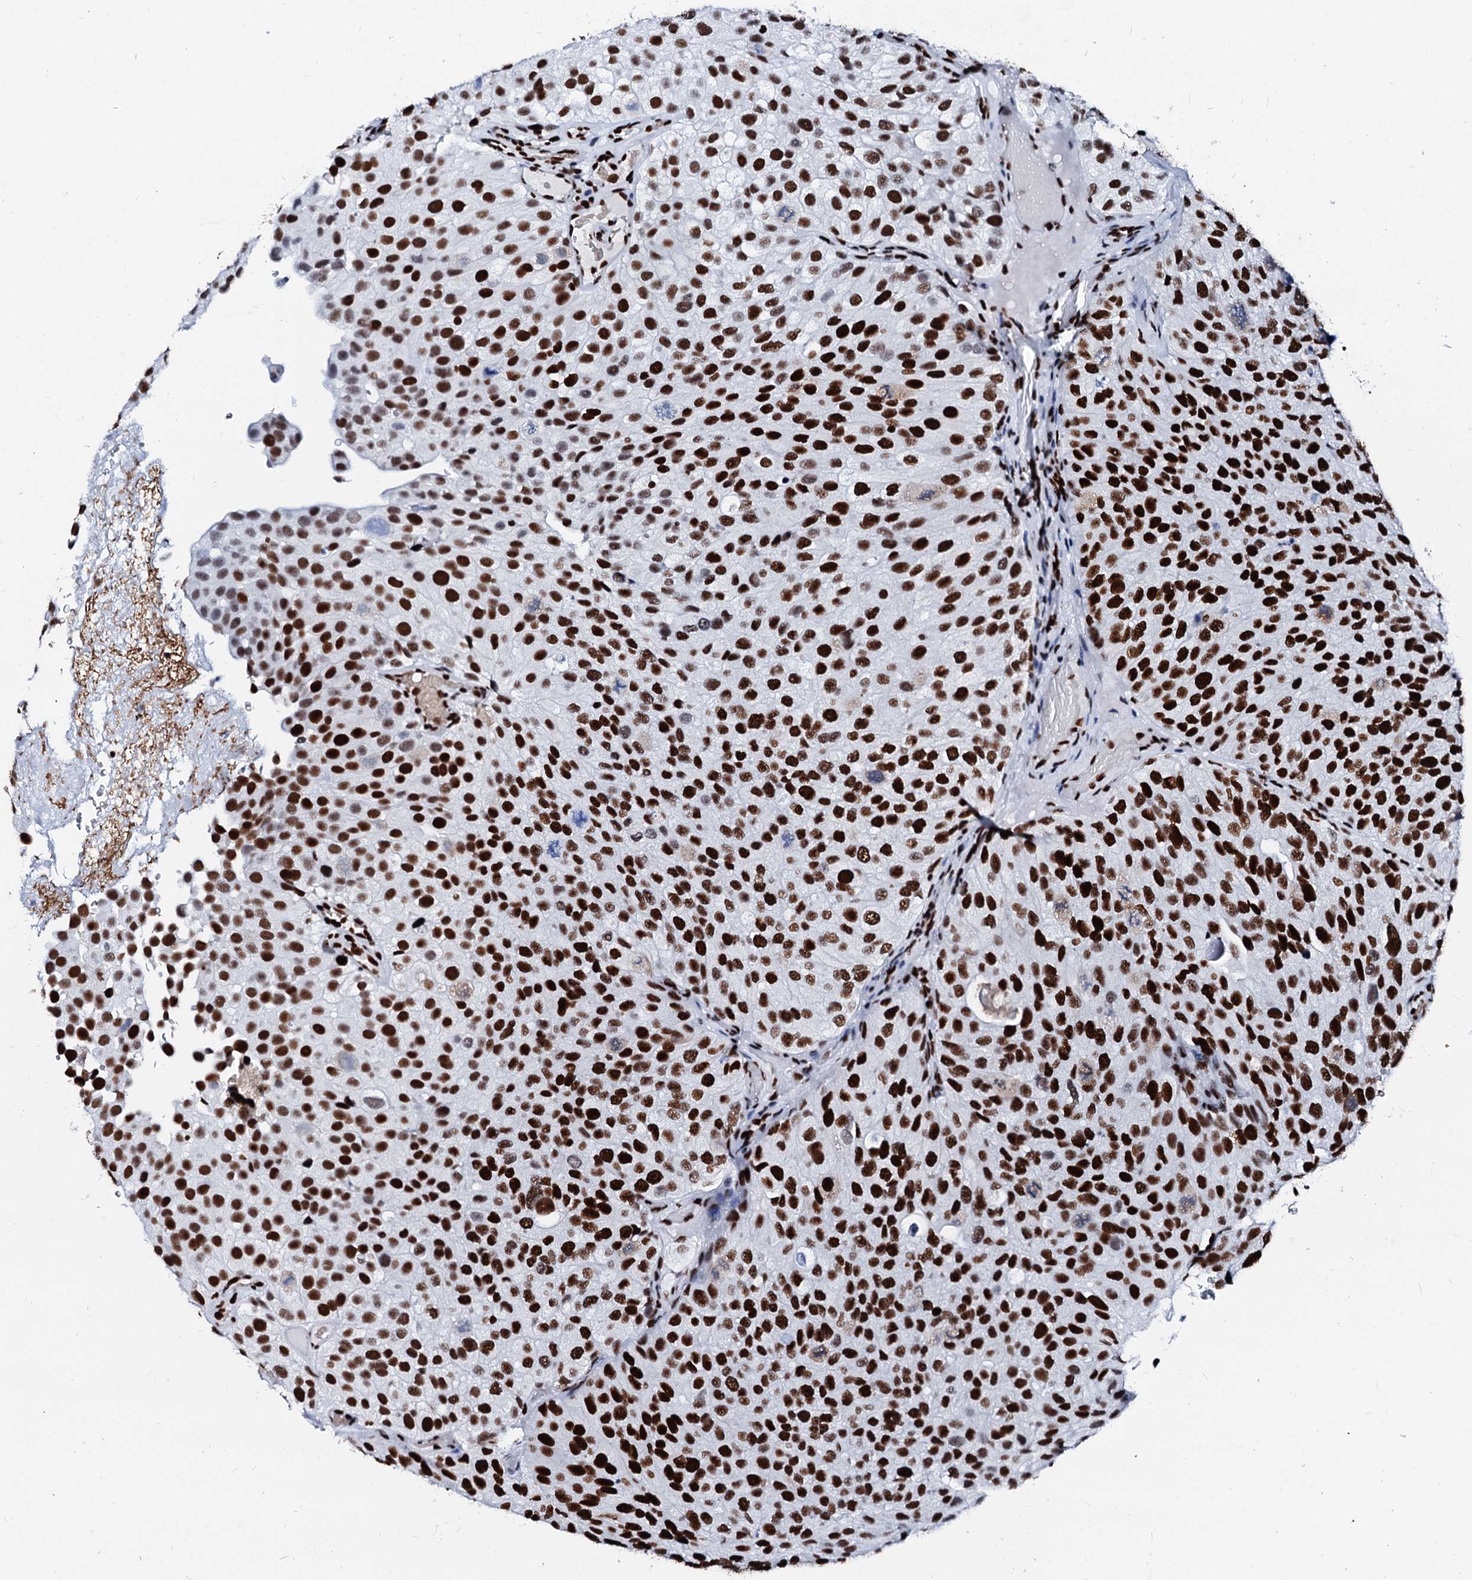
{"staining": {"intensity": "strong", "quantity": ">75%", "location": "nuclear"}, "tissue": "urothelial cancer", "cell_type": "Tumor cells", "image_type": "cancer", "snomed": [{"axis": "morphology", "description": "Urothelial carcinoma, Low grade"}, {"axis": "topography", "description": "Urinary bladder"}], "caption": "Protein staining displays strong nuclear positivity in approximately >75% of tumor cells in urothelial cancer. Nuclei are stained in blue.", "gene": "RALY", "patient": {"sex": "male", "age": 78}}